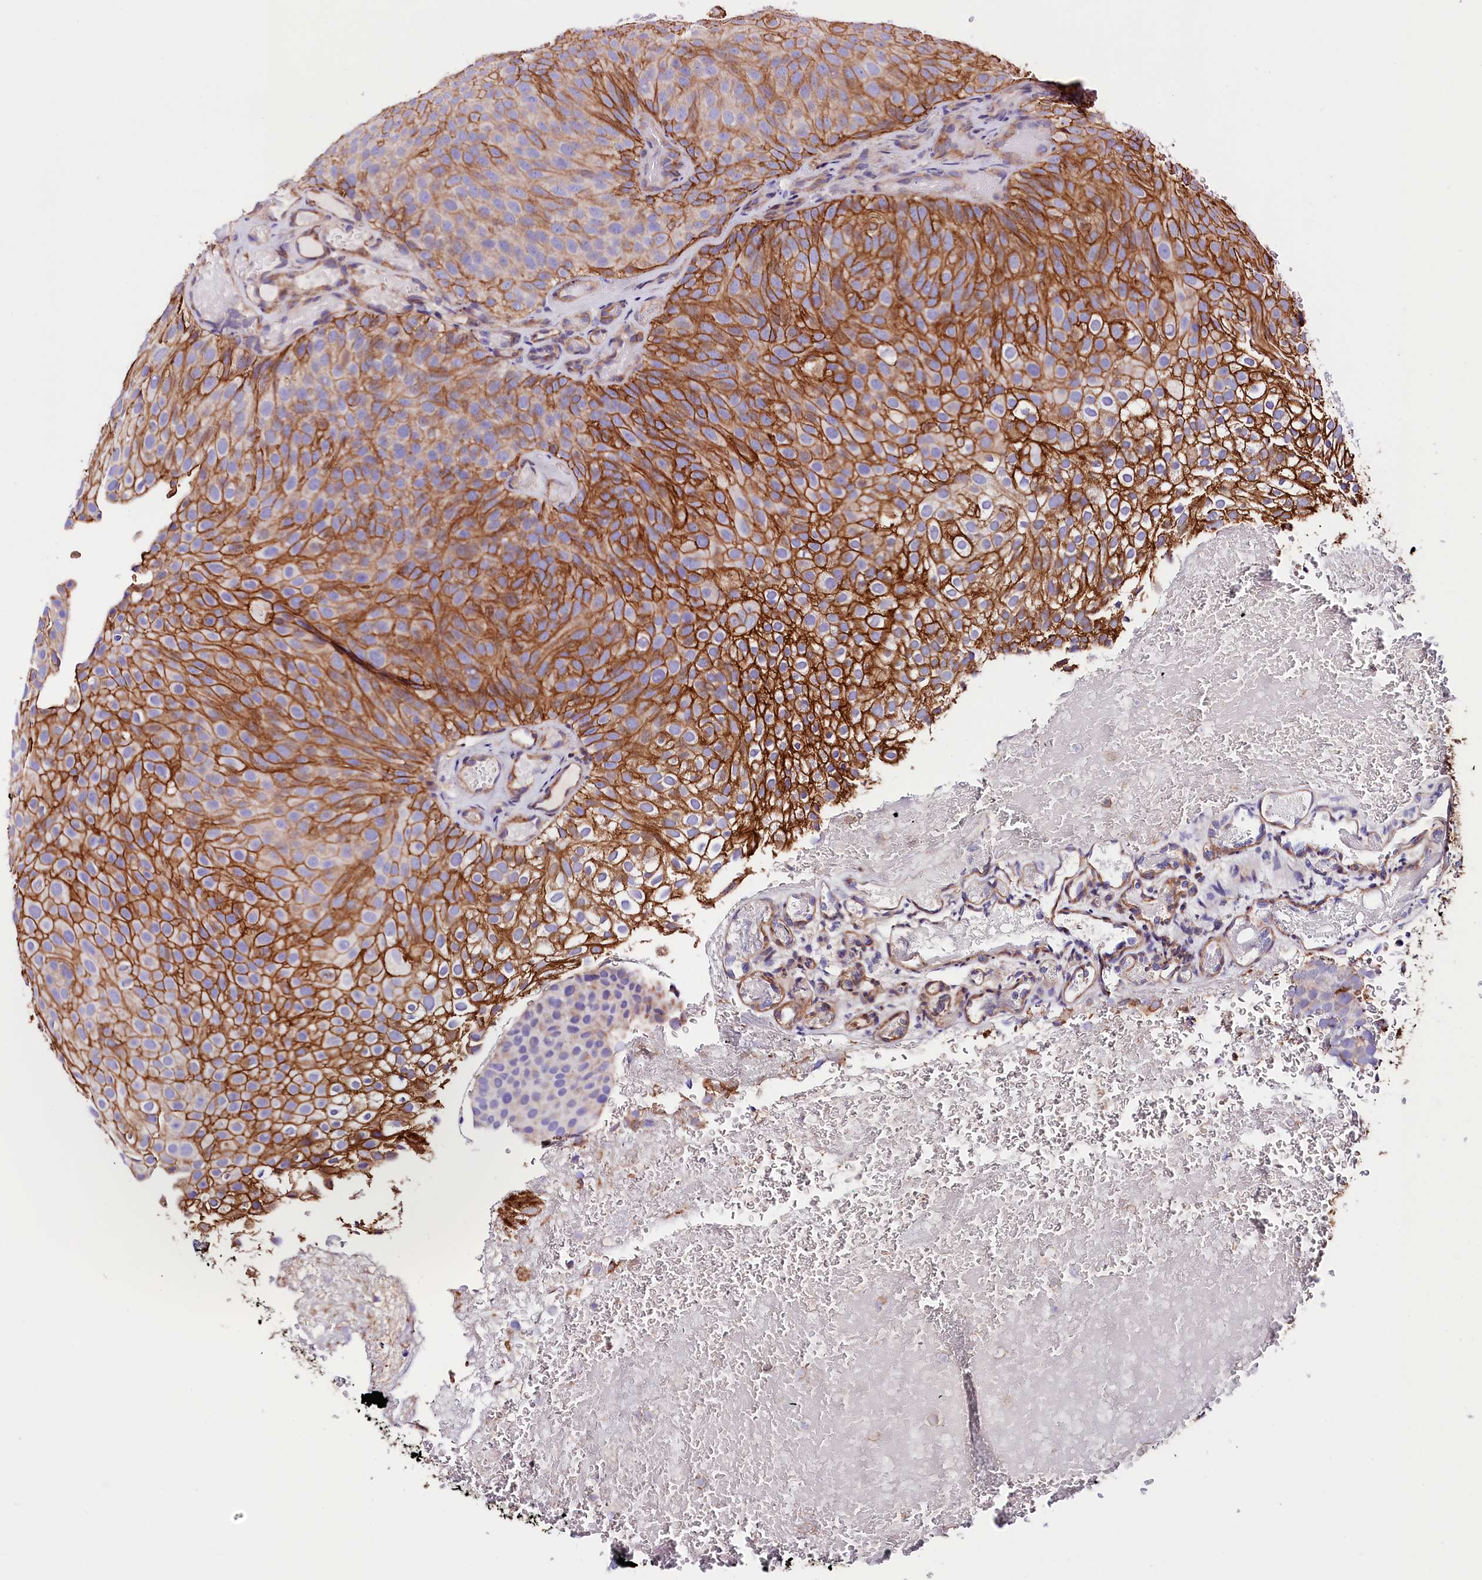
{"staining": {"intensity": "strong", "quantity": "25%-75%", "location": "cytoplasmic/membranous"}, "tissue": "urothelial cancer", "cell_type": "Tumor cells", "image_type": "cancer", "snomed": [{"axis": "morphology", "description": "Urothelial carcinoma, Low grade"}, {"axis": "topography", "description": "Urinary bladder"}], "caption": "Protein positivity by immunohistochemistry shows strong cytoplasmic/membranous staining in about 25%-75% of tumor cells in urothelial cancer.", "gene": "ATP2B4", "patient": {"sex": "male", "age": 78}}